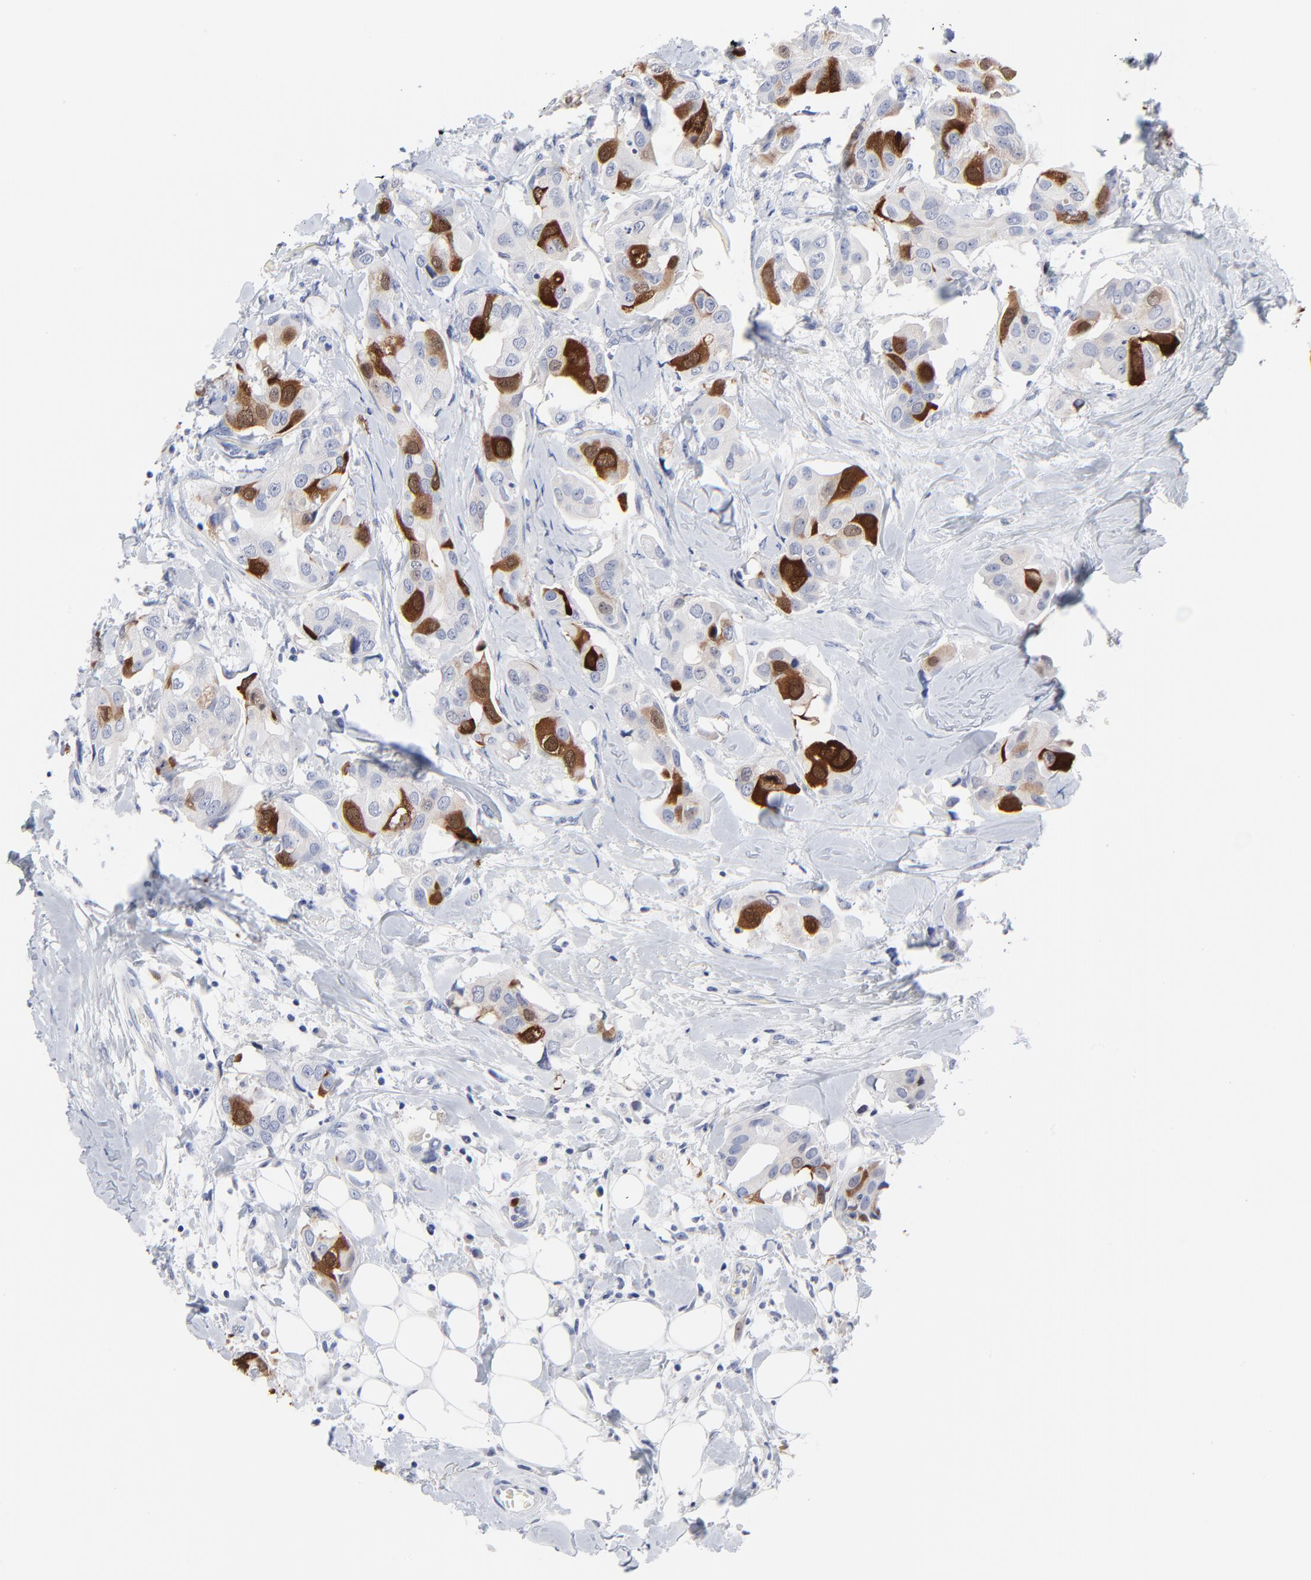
{"staining": {"intensity": "strong", "quantity": "<25%", "location": "cytoplasmic/membranous,nuclear"}, "tissue": "breast cancer", "cell_type": "Tumor cells", "image_type": "cancer", "snomed": [{"axis": "morphology", "description": "Duct carcinoma"}, {"axis": "topography", "description": "Breast"}], "caption": "Protein expression analysis of invasive ductal carcinoma (breast) displays strong cytoplasmic/membranous and nuclear expression in about <25% of tumor cells. Nuclei are stained in blue.", "gene": "CDK1", "patient": {"sex": "female", "age": 40}}